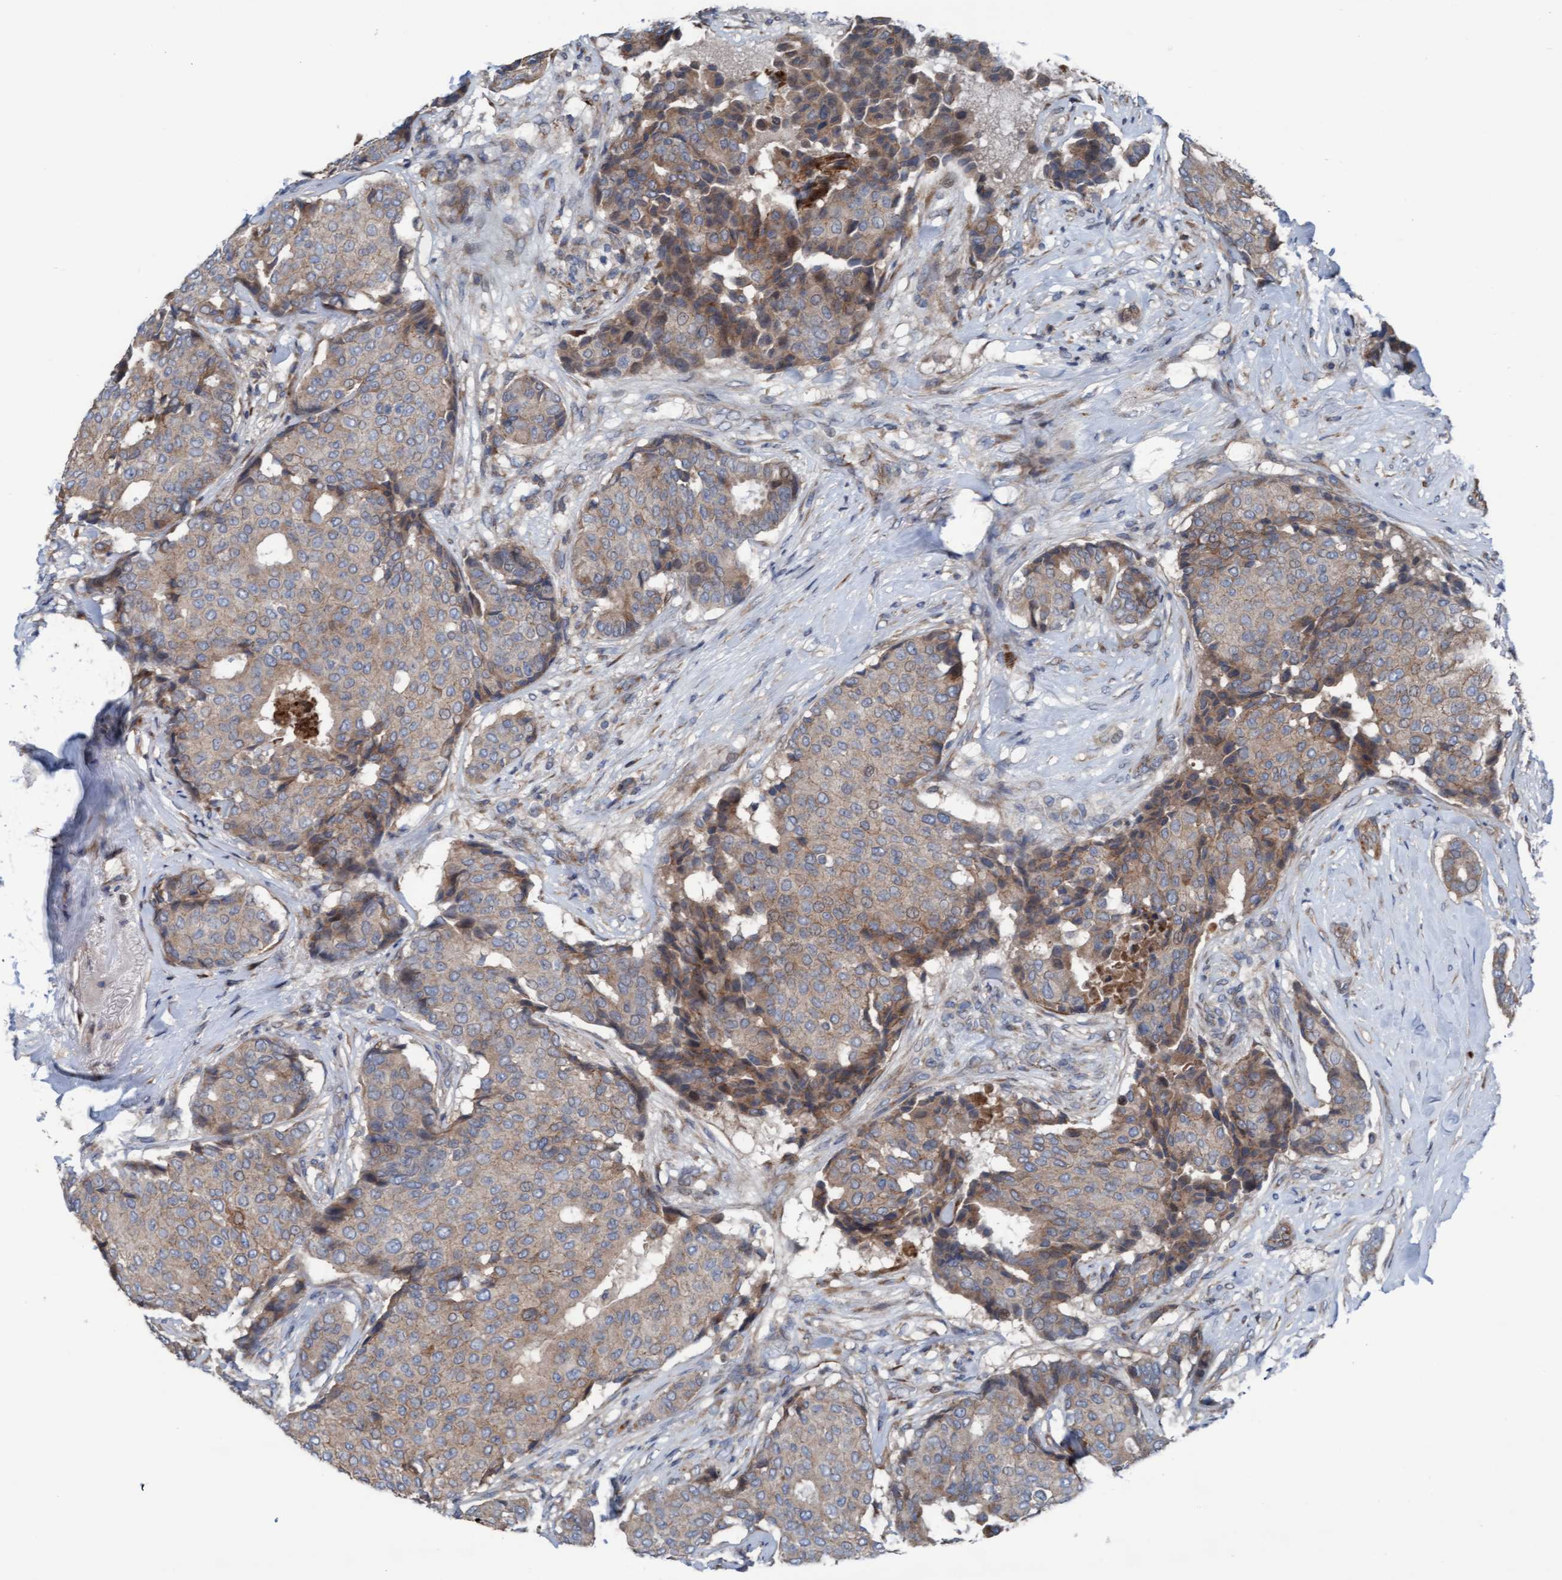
{"staining": {"intensity": "weak", "quantity": "25%-75%", "location": "cytoplasmic/membranous"}, "tissue": "breast cancer", "cell_type": "Tumor cells", "image_type": "cancer", "snomed": [{"axis": "morphology", "description": "Duct carcinoma"}, {"axis": "topography", "description": "Breast"}], "caption": "Protein positivity by IHC displays weak cytoplasmic/membranous expression in approximately 25%-75% of tumor cells in breast cancer (invasive ductal carcinoma).", "gene": "KLHL26", "patient": {"sex": "female", "age": 75}}